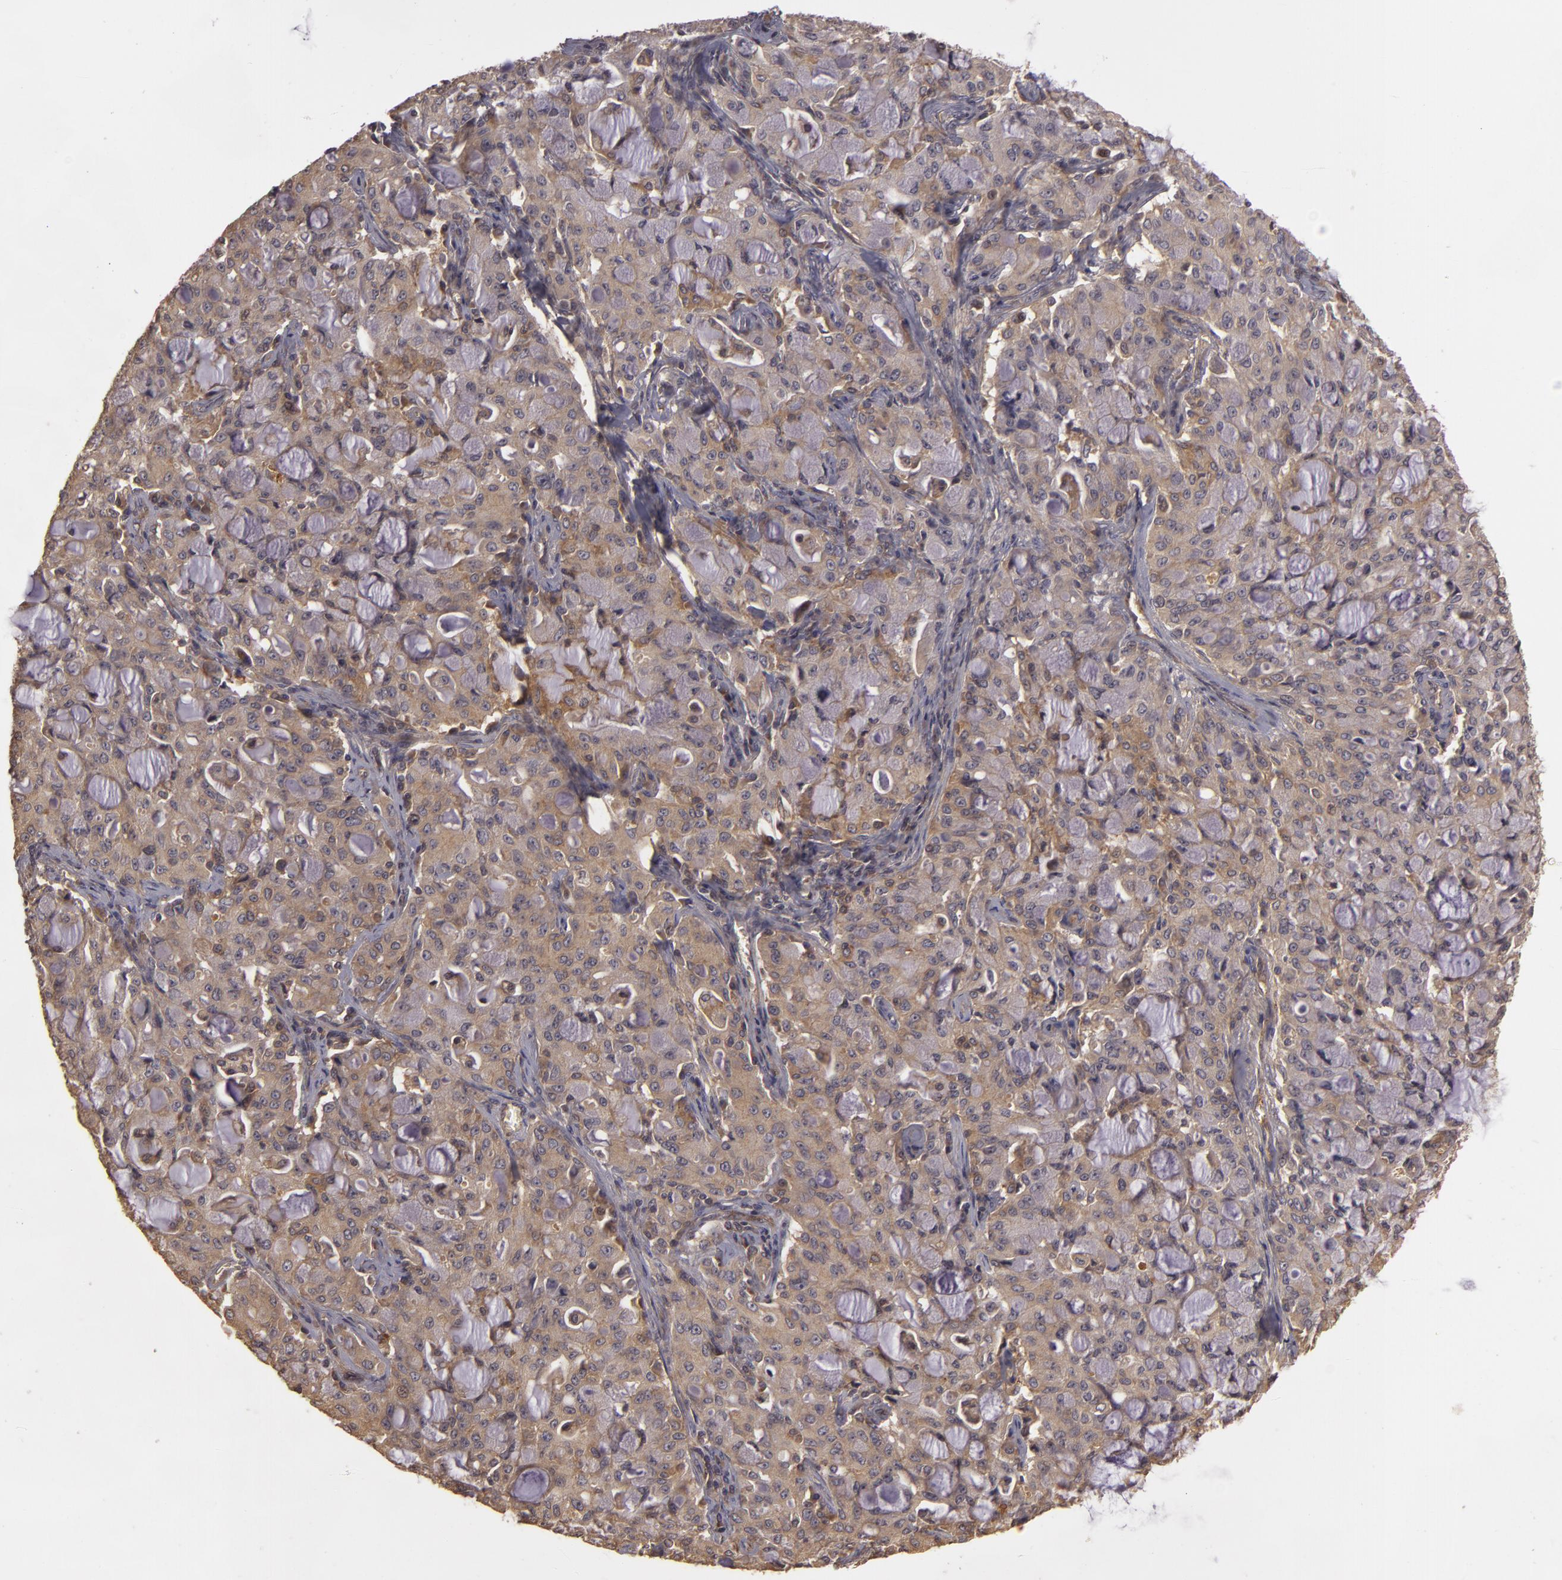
{"staining": {"intensity": "weak", "quantity": ">75%", "location": "cytoplasmic/membranous"}, "tissue": "lung cancer", "cell_type": "Tumor cells", "image_type": "cancer", "snomed": [{"axis": "morphology", "description": "Adenocarcinoma, NOS"}, {"axis": "topography", "description": "Lung"}], "caption": "Protein analysis of adenocarcinoma (lung) tissue demonstrates weak cytoplasmic/membranous positivity in approximately >75% of tumor cells. The staining was performed using DAB (3,3'-diaminobenzidine) to visualize the protein expression in brown, while the nuclei were stained in blue with hematoxylin (Magnification: 20x).", "gene": "HRAS", "patient": {"sex": "female", "age": 44}}